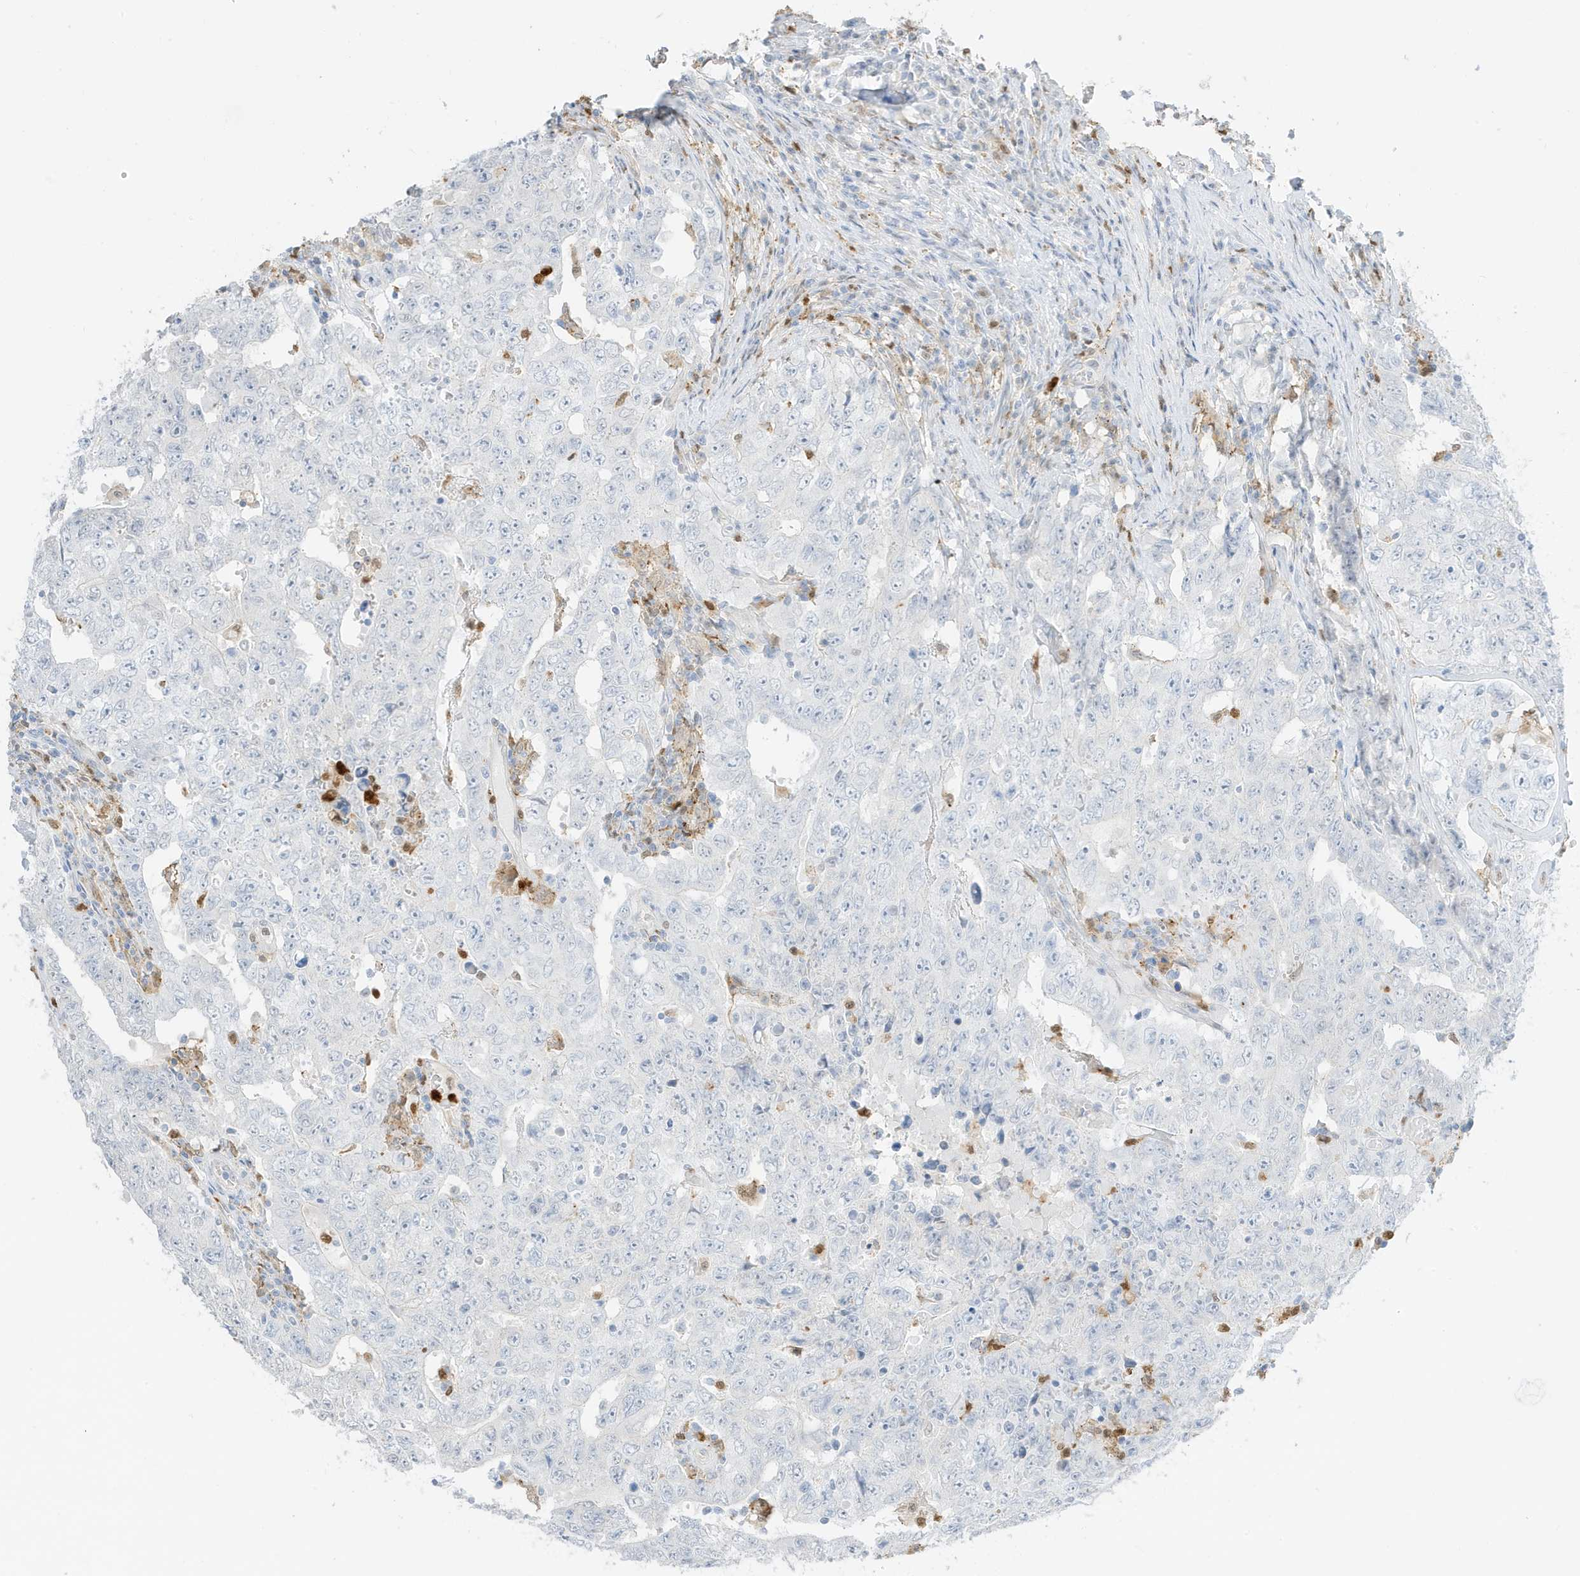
{"staining": {"intensity": "negative", "quantity": "none", "location": "none"}, "tissue": "testis cancer", "cell_type": "Tumor cells", "image_type": "cancer", "snomed": [{"axis": "morphology", "description": "Carcinoma, Embryonal, NOS"}, {"axis": "topography", "description": "Testis"}], "caption": "DAB immunohistochemical staining of testis cancer displays no significant expression in tumor cells.", "gene": "GCA", "patient": {"sex": "male", "age": 26}}